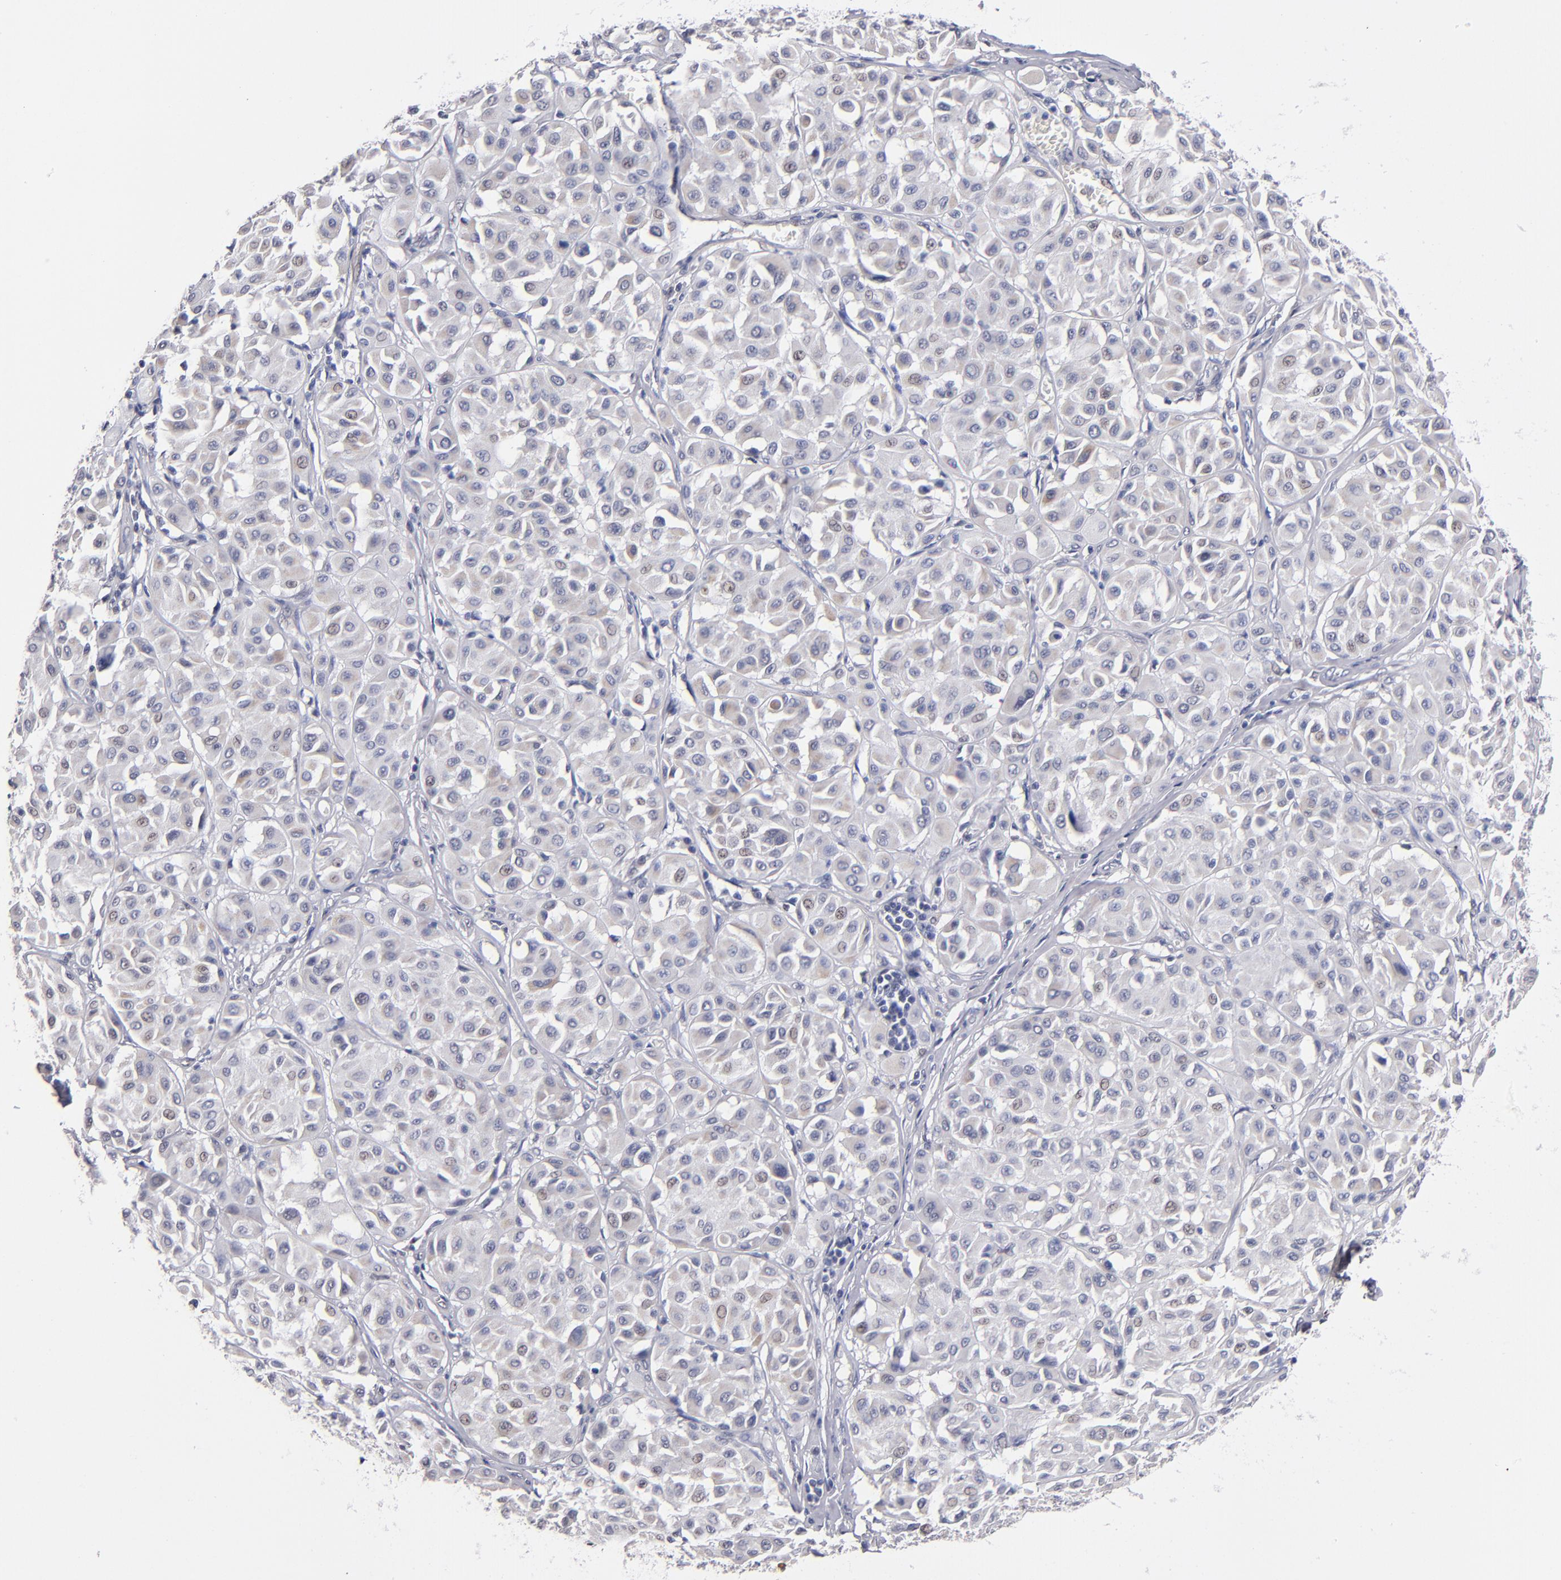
{"staining": {"intensity": "weak", "quantity": "25%-75%", "location": "cytoplasmic/membranous"}, "tissue": "melanoma", "cell_type": "Tumor cells", "image_type": "cancer", "snomed": [{"axis": "morphology", "description": "Malignant melanoma, Metastatic site"}, {"axis": "topography", "description": "Soft tissue"}], "caption": "Melanoma tissue exhibits weak cytoplasmic/membranous positivity in about 25%-75% of tumor cells", "gene": "MN1", "patient": {"sex": "male", "age": 41}}